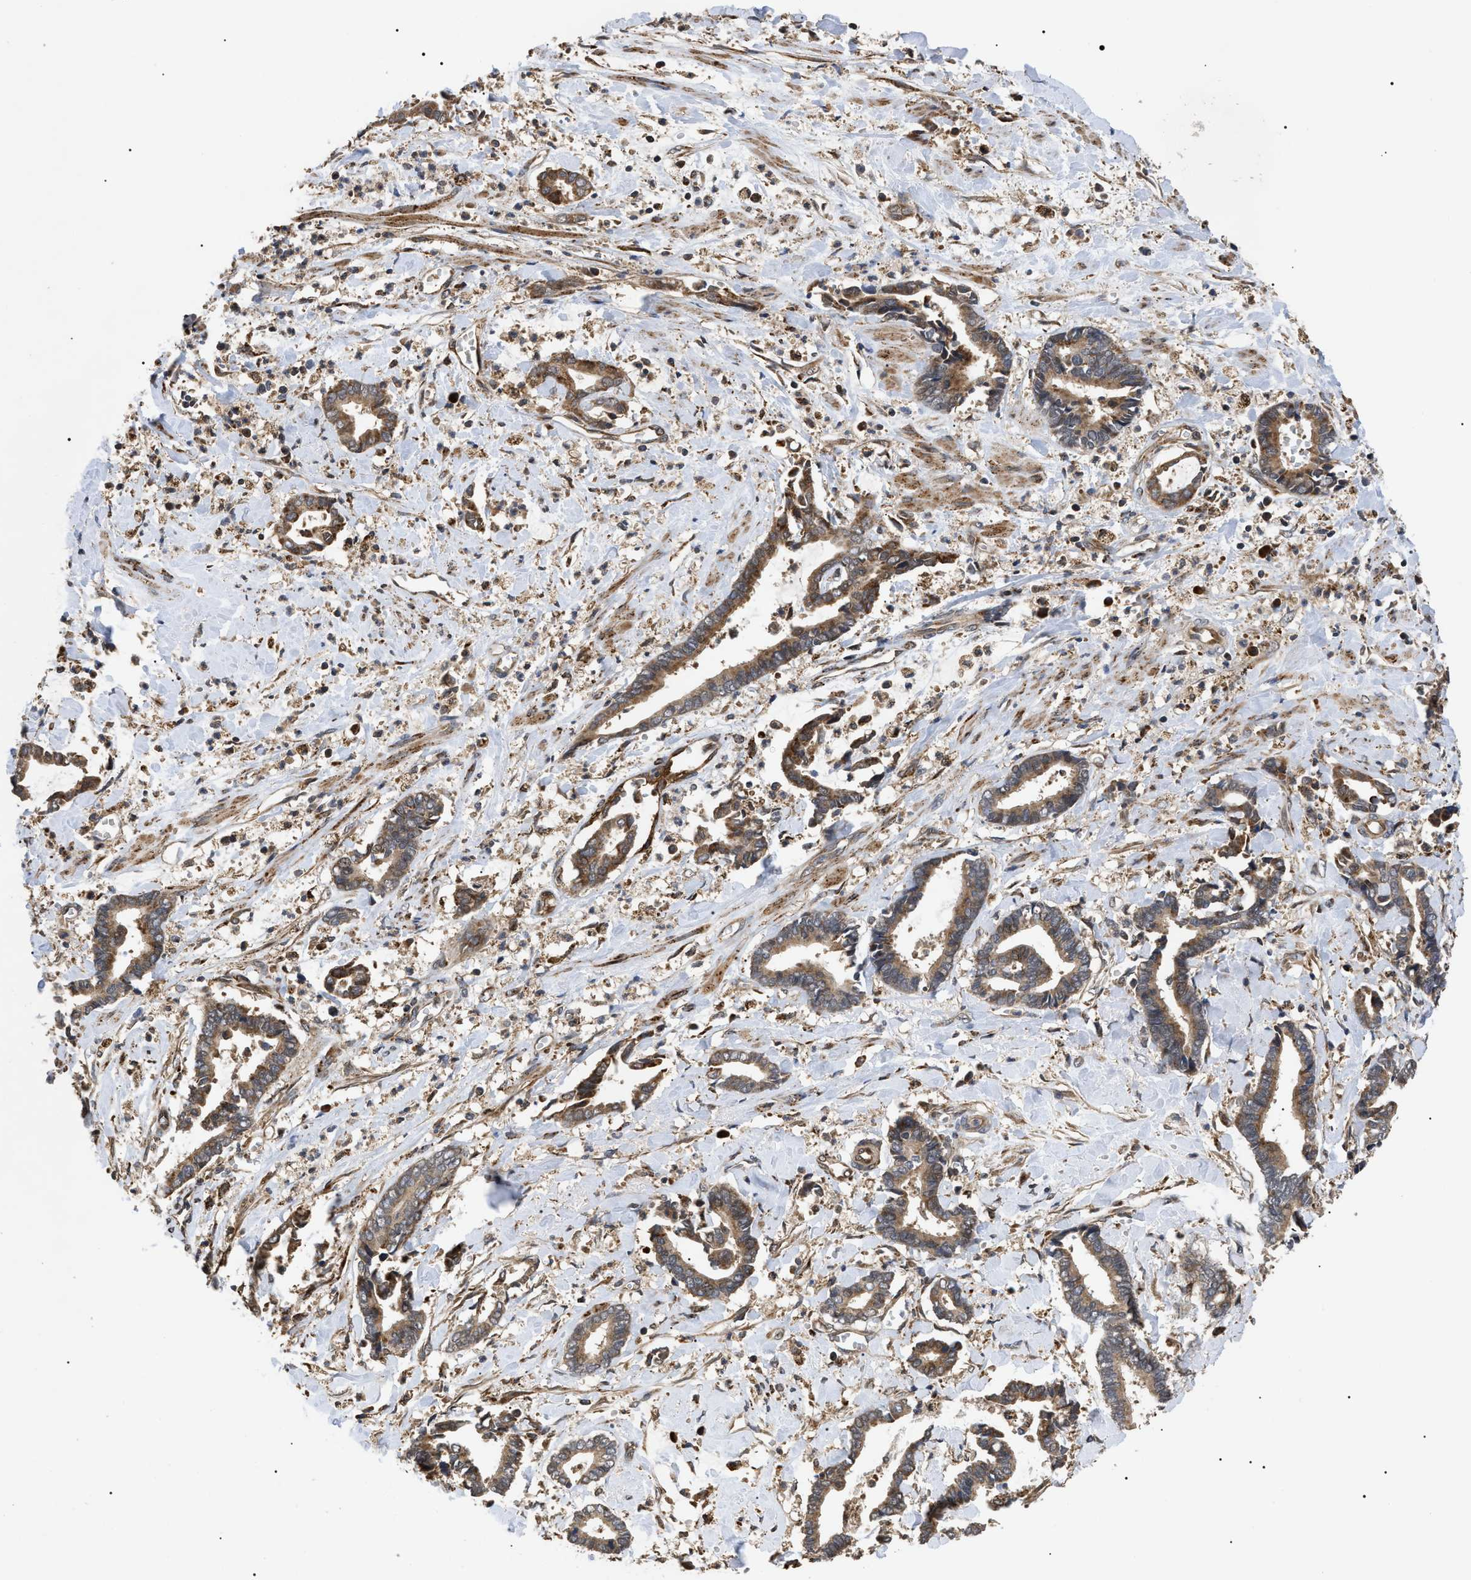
{"staining": {"intensity": "moderate", "quantity": ">75%", "location": "cytoplasmic/membranous"}, "tissue": "cervical cancer", "cell_type": "Tumor cells", "image_type": "cancer", "snomed": [{"axis": "morphology", "description": "Adenocarcinoma, NOS"}, {"axis": "topography", "description": "Cervix"}], "caption": "Immunohistochemistry of human cervical cancer (adenocarcinoma) displays medium levels of moderate cytoplasmic/membranous staining in approximately >75% of tumor cells. Nuclei are stained in blue.", "gene": "ASTL", "patient": {"sex": "female", "age": 44}}